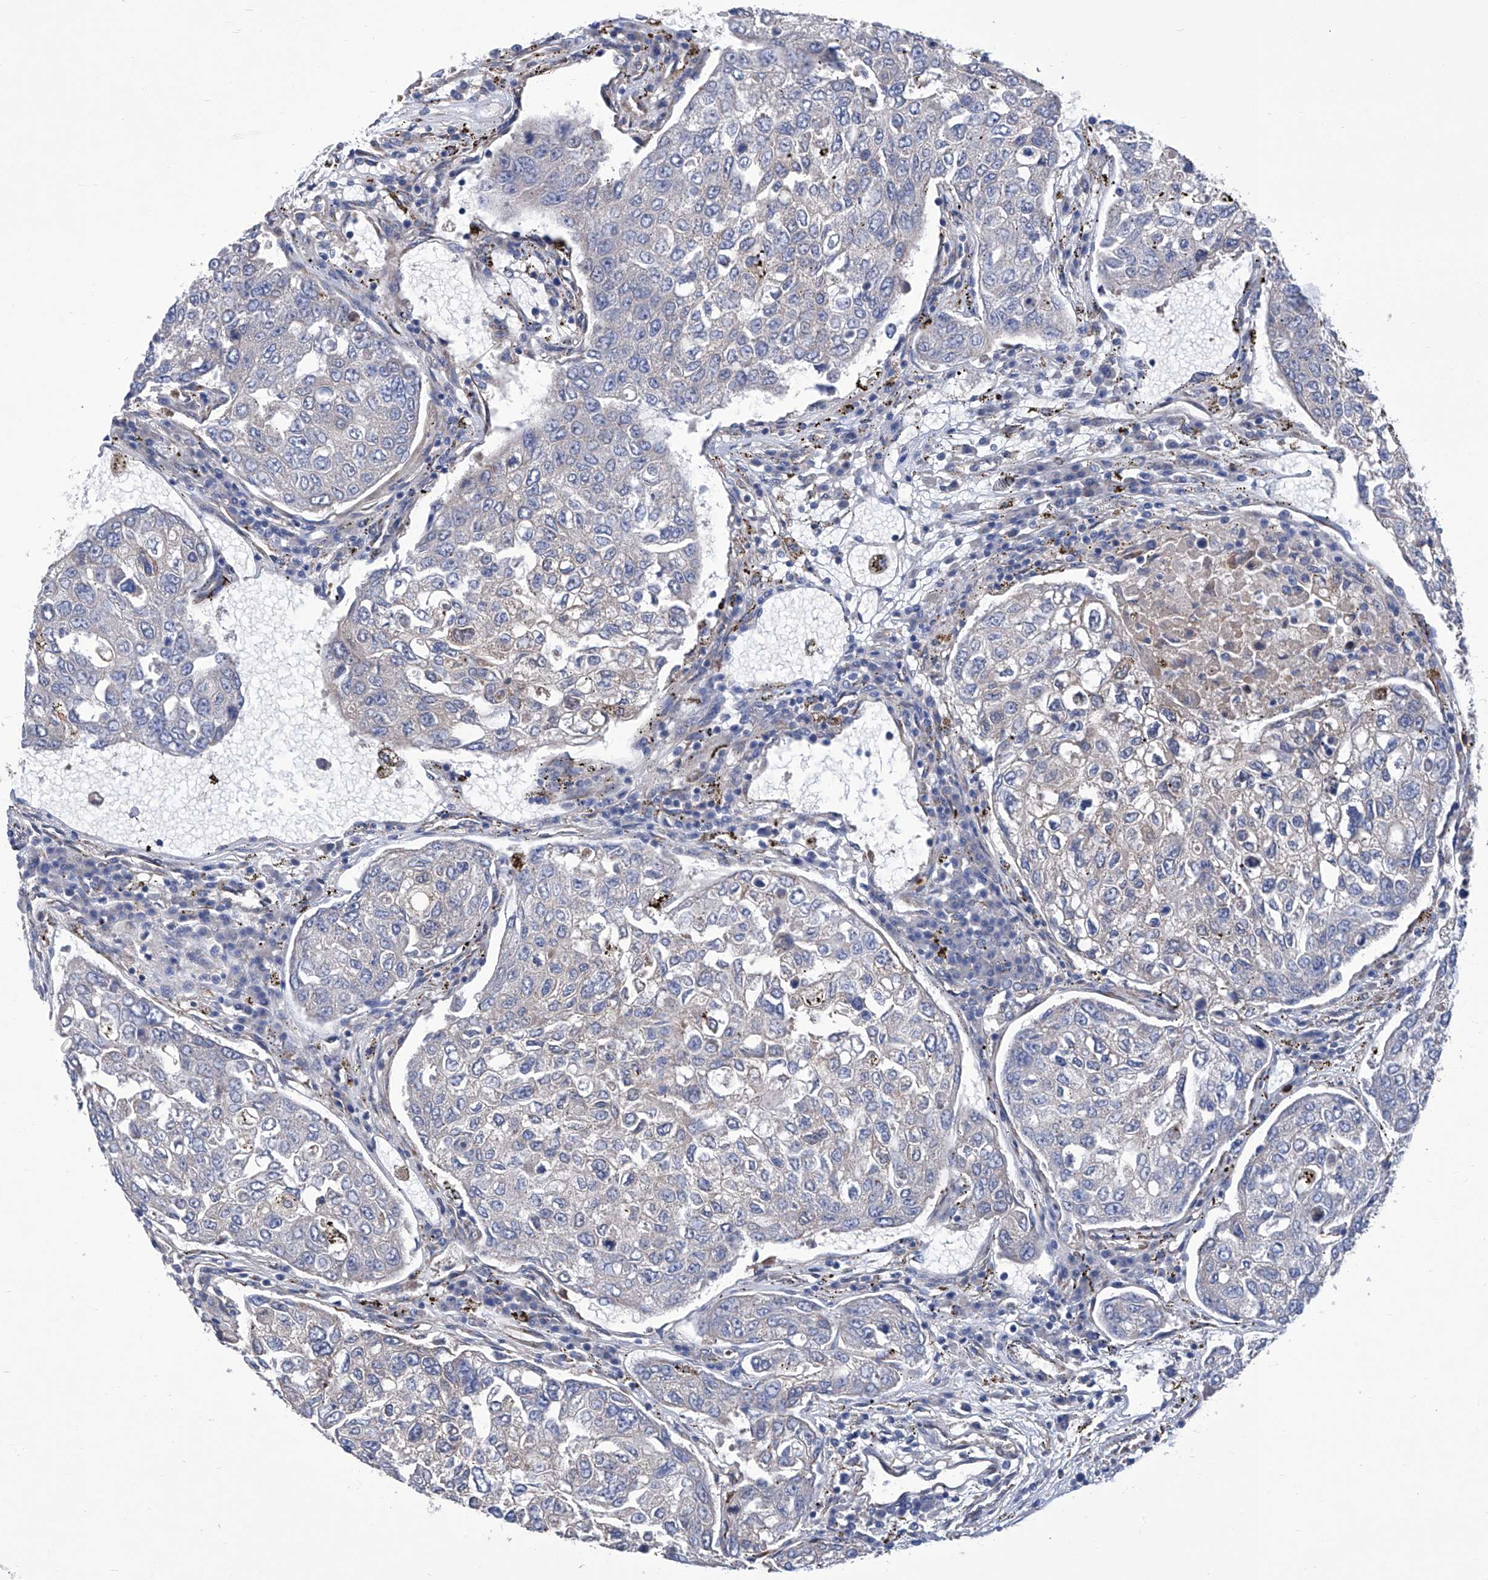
{"staining": {"intensity": "negative", "quantity": "none", "location": "none"}, "tissue": "urothelial cancer", "cell_type": "Tumor cells", "image_type": "cancer", "snomed": [{"axis": "morphology", "description": "Urothelial carcinoma, High grade"}, {"axis": "topography", "description": "Lymph node"}, {"axis": "topography", "description": "Urinary bladder"}], "caption": "A micrograph of urothelial cancer stained for a protein demonstrates no brown staining in tumor cells. (Brightfield microscopy of DAB (3,3'-diaminobenzidine) immunohistochemistry (IHC) at high magnification).", "gene": "SMS", "patient": {"sex": "male", "age": 51}}